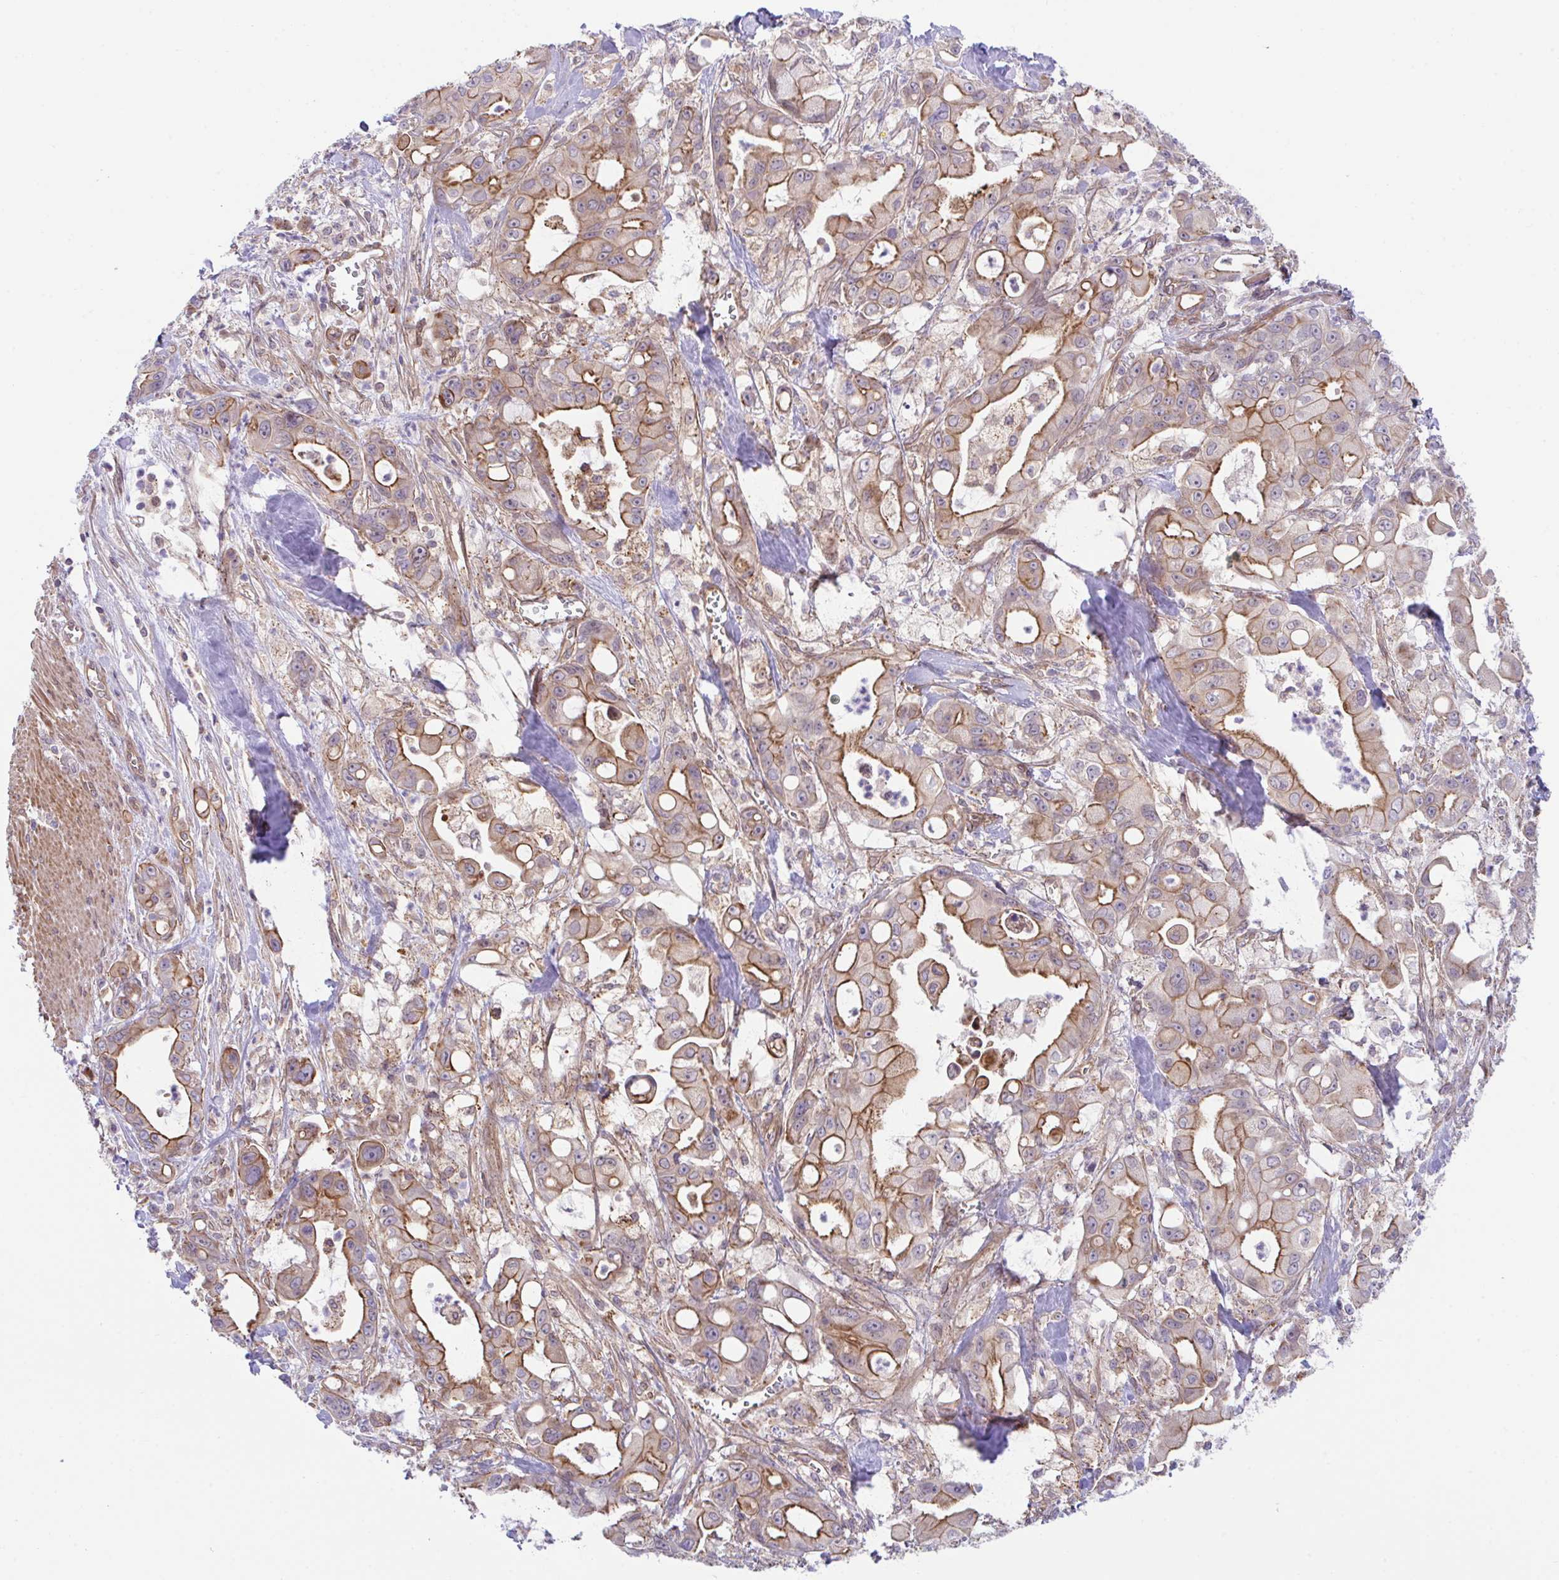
{"staining": {"intensity": "moderate", "quantity": ">75%", "location": "cytoplasmic/membranous"}, "tissue": "pancreatic cancer", "cell_type": "Tumor cells", "image_type": "cancer", "snomed": [{"axis": "morphology", "description": "Adenocarcinoma, NOS"}, {"axis": "topography", "description": "Pancreas"}], "caption": "Moderate cytoplasmic/membranous protein staining is present in about >75% of tumor cells in pancreatic adenocarcinoma. The staining was performed using DAB (3,3'-diaminobenzidine), with brown indicating positive protein expression. Nuclei are stained blue with hematoxylin.", "gene": "ZBED3", "patient": {"sex": "male", "age": 68}}